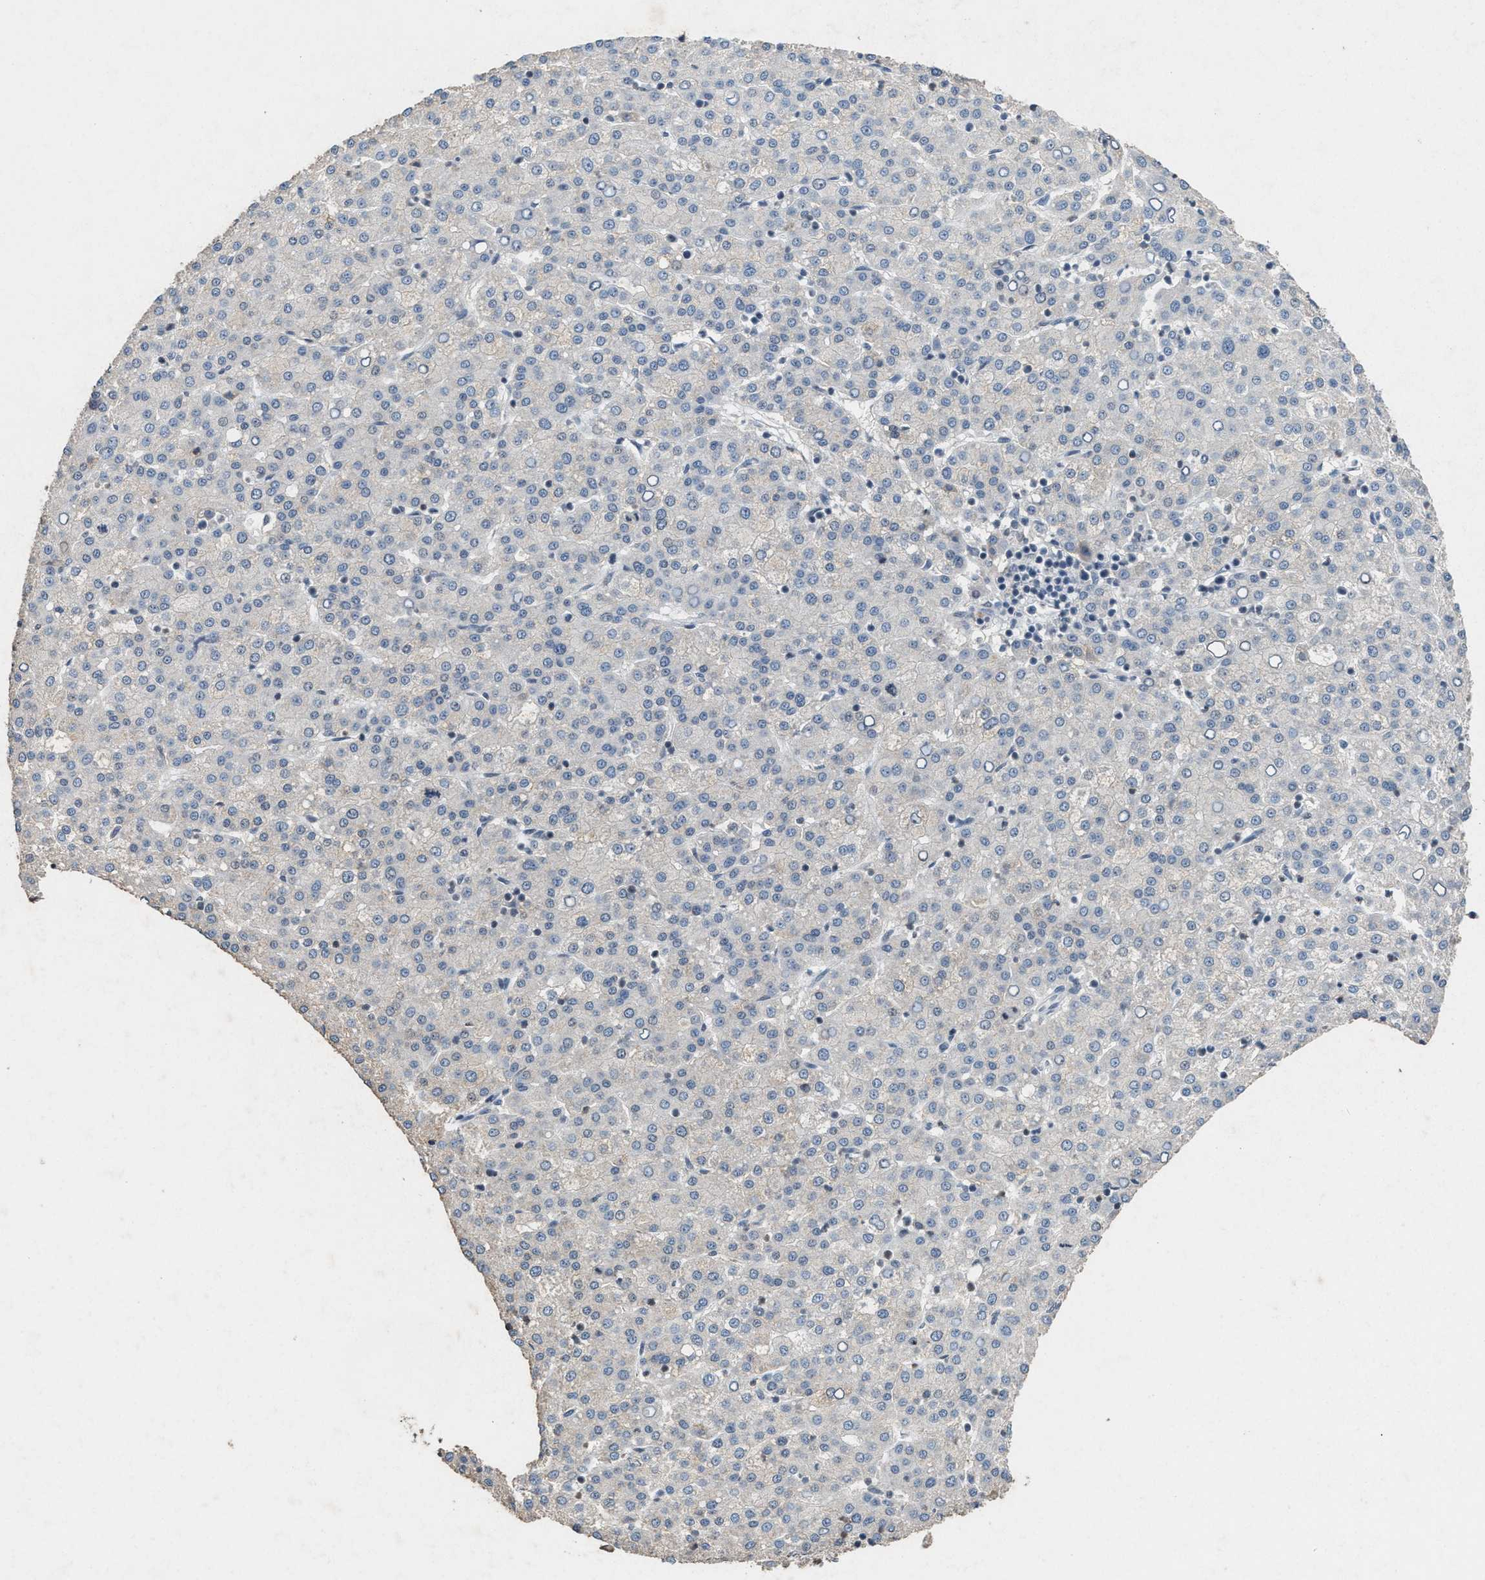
{"staining": {"intensity": "negative", "quantity": "none", "location": "none"}, "tissue": "liver cancer", "cell_type": "Tumor cells", "image_type": "cancer", "snomed": [{"axis": "morphology", "description": "Carcinoma, Hepatocellular, NOS"}, {"axis": "topography", "description": "Liver"}], "caption": "High power microscopy image of an IHC histopathology image of hepatocellular carcinoma (liver), revealing no significant positivity in tumor cells. The staining was performed using DAB to visualize the protein expression in brown, while the nuclei were stained in blue with hematoxylin (Magnification: 20x).", "gene": "SLC5A5", "patient": {"sex": "female", "age": 58}}